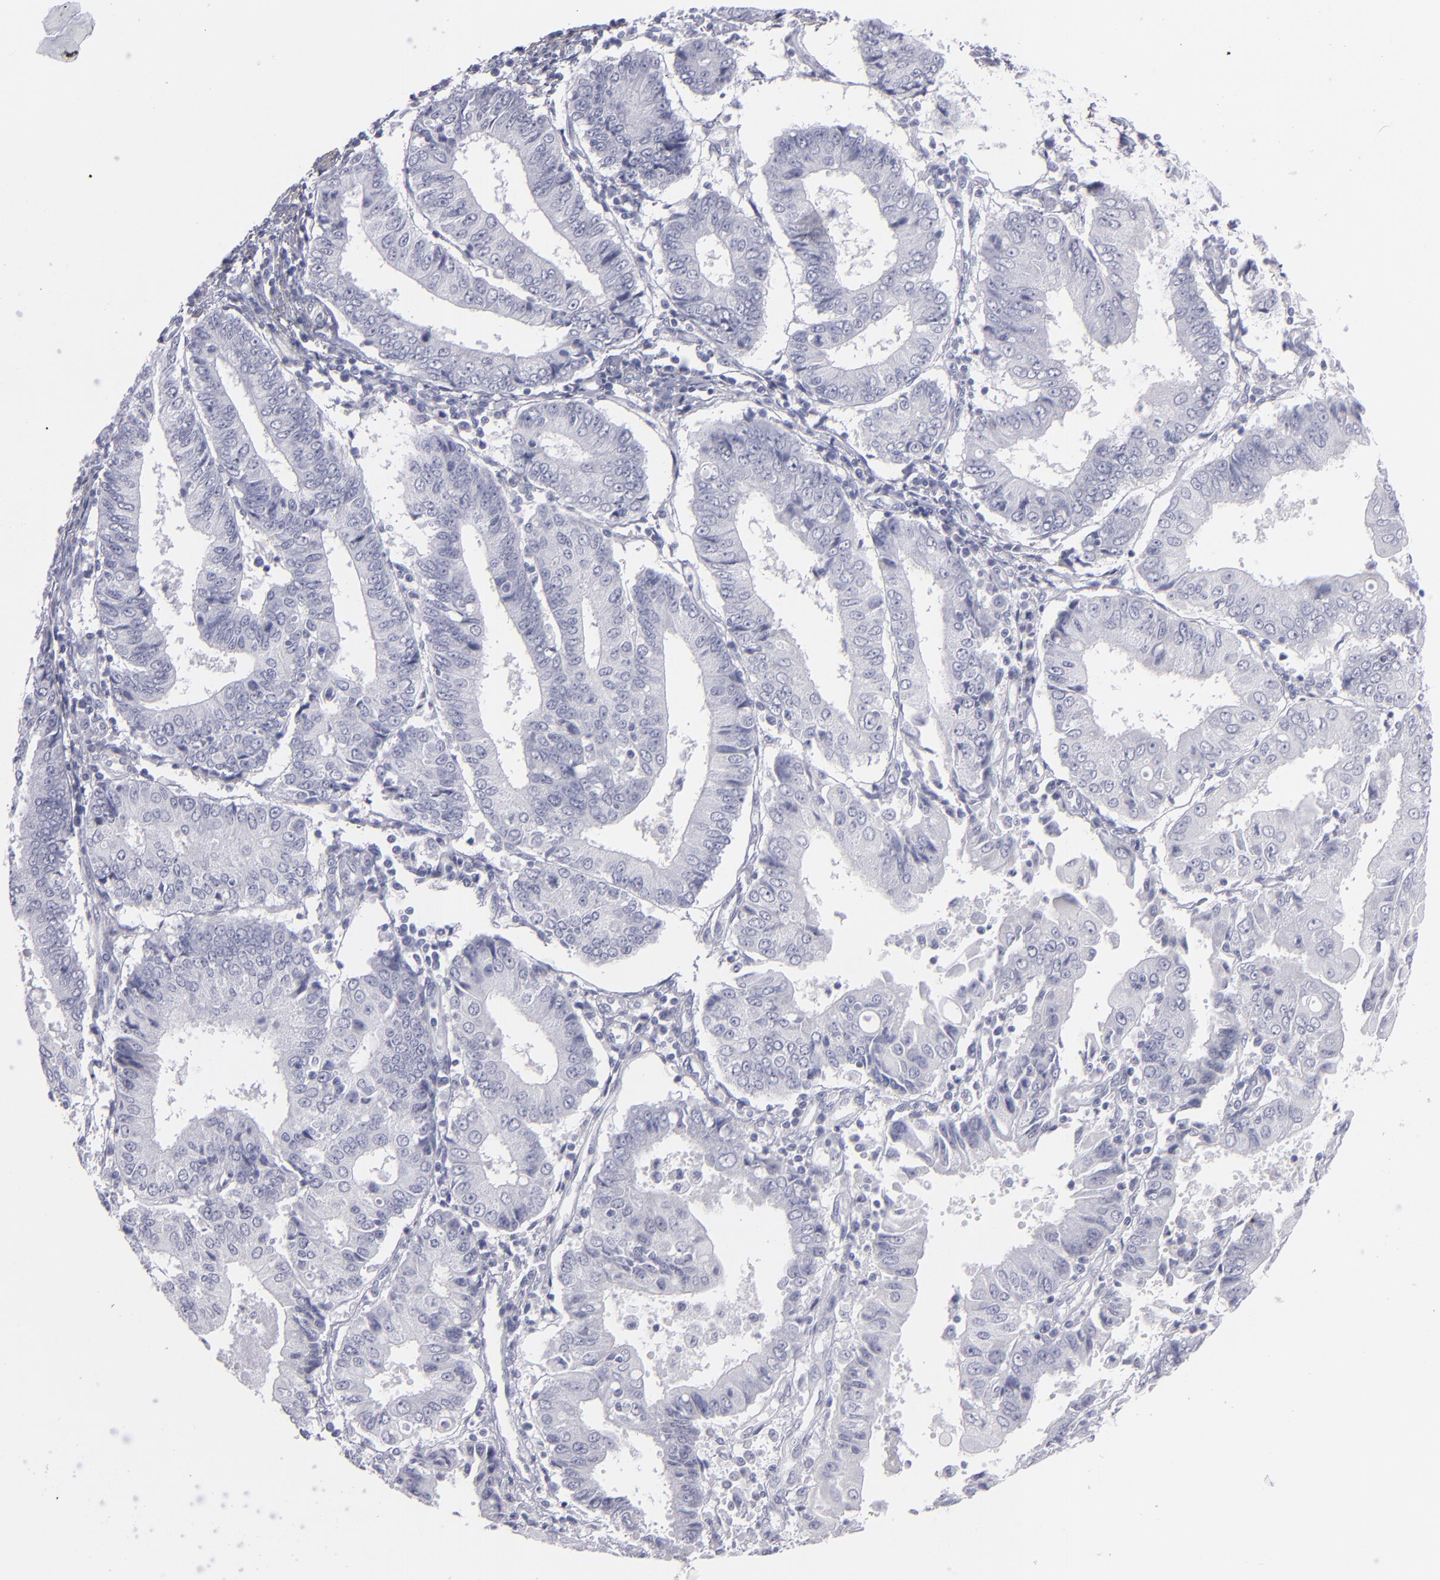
{"staining": {"intensity": "negative", "quantity": "none", "location": "none"}, "tissue": "endometrial cancer", "cell_type": "Tumor cells", "image_type": "cancer", "snomed": [{"axis": "morphology", "description": "Adenocarcinoma, NOS"}, {"axis": "topography", "description": "Endometrium"}], "caption": "This is an IHC photomicrograph of adenocarcinoma (endometrial). There is no expression in tumor cells.", "gene": "MYH11", "patient": {"sex": "female", "age": 75}}